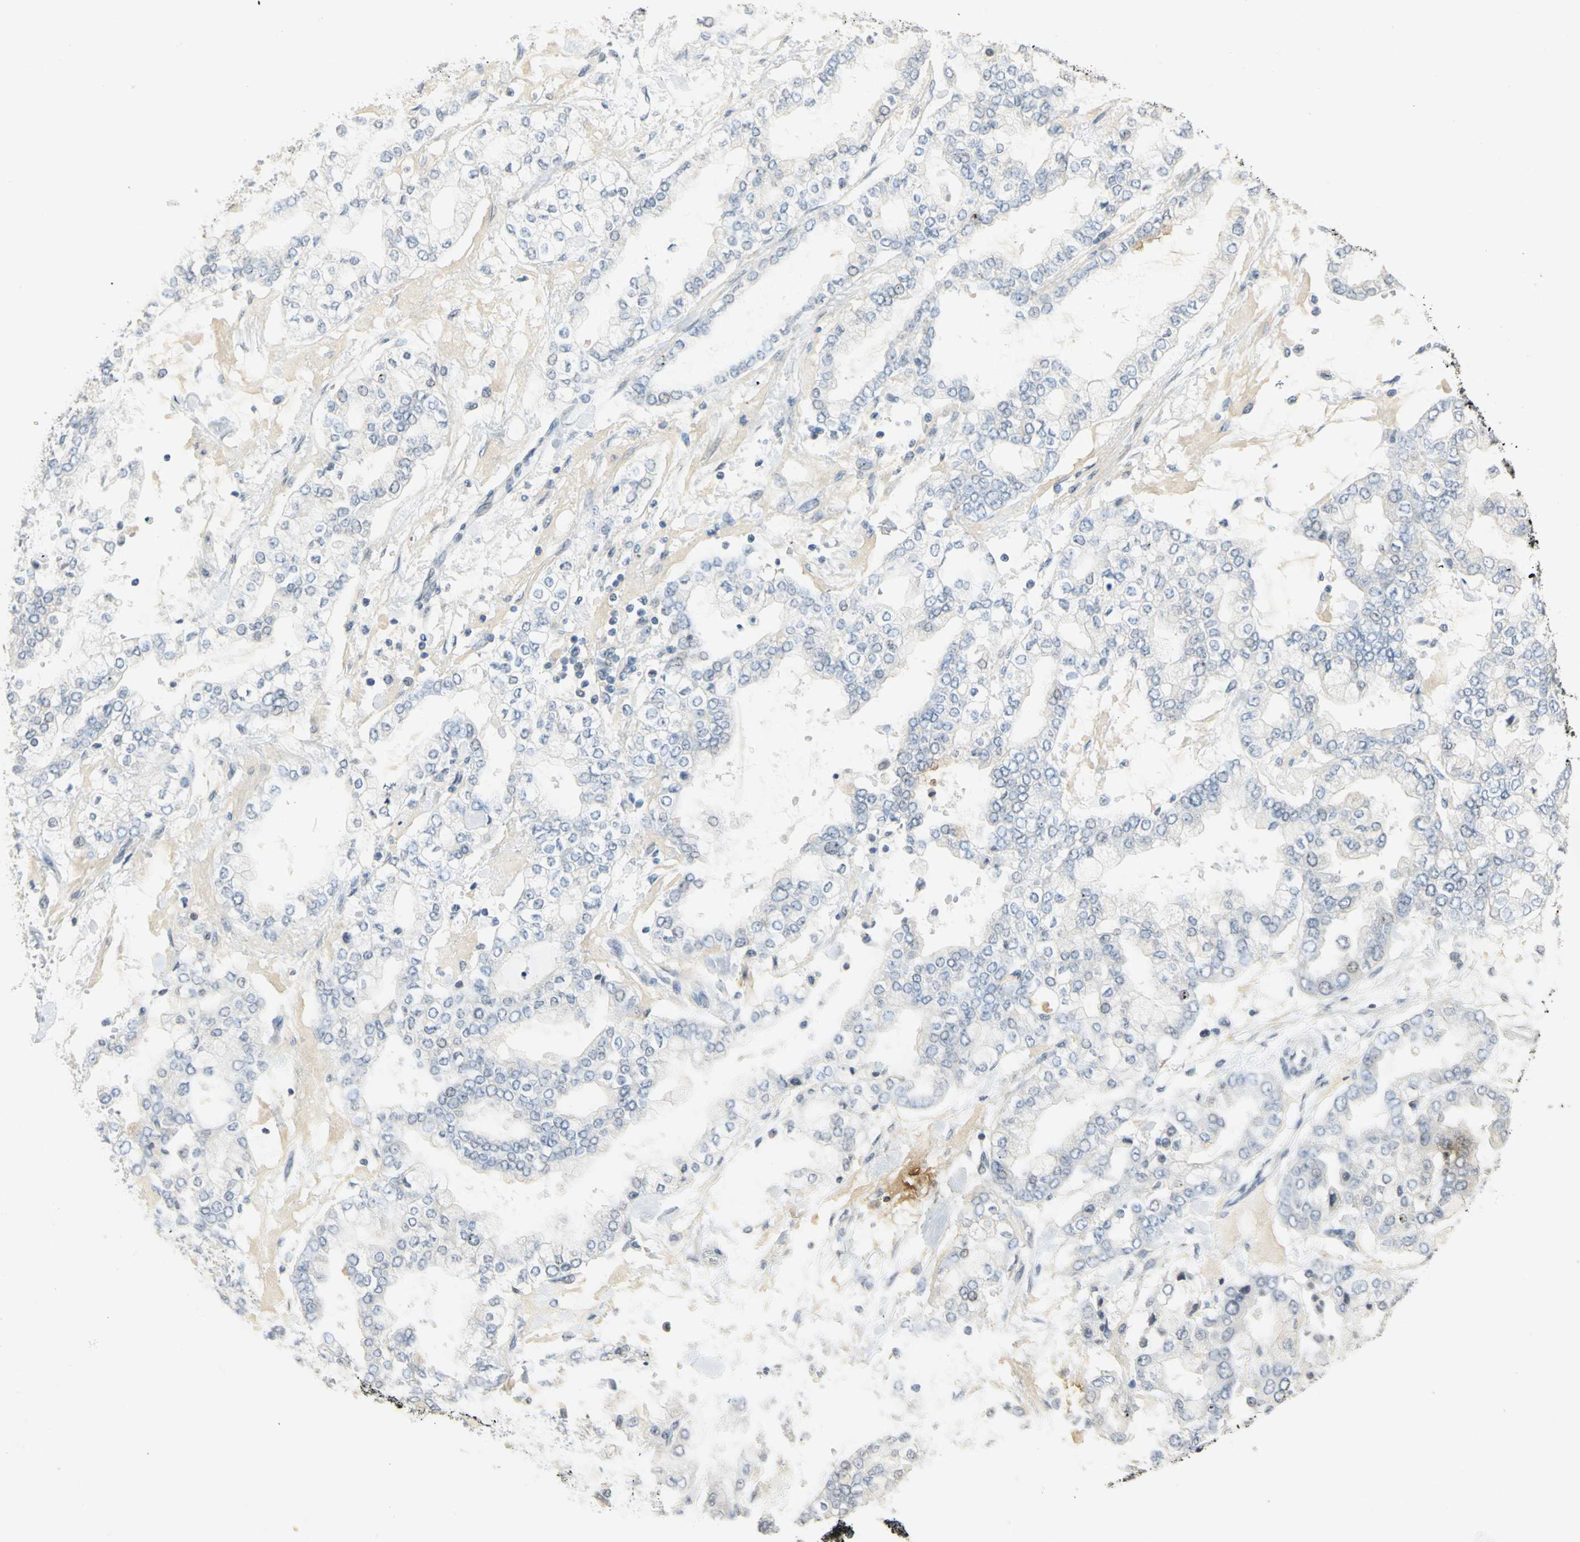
{"staining": {"intensity": "negative", "quantity": "none", "location": "none"}, "tissue": "stomach cancer", "cell_type": "Tumor cells", "image_type": "cancer", "snomed": [{"axis": "morphology", "description": "Normal tissue, NOS"}, {"axis": "morphology", "description": "Adenocarcinoma, NOS"}, {"axis": "topography", "description": "Stomach, upper"}, {"axis": "topography", "description": "Stomach"}], "caption": "An IHC micrograph of adenocarcinoma (stomach) is shown. There is no staining in tumor cells of adenocarcinoma (stomach). (IHC, brightfield microscopy, high magnification).", "gene": "DNAJB6", "patient": {"sex": "male", "age": 76}}